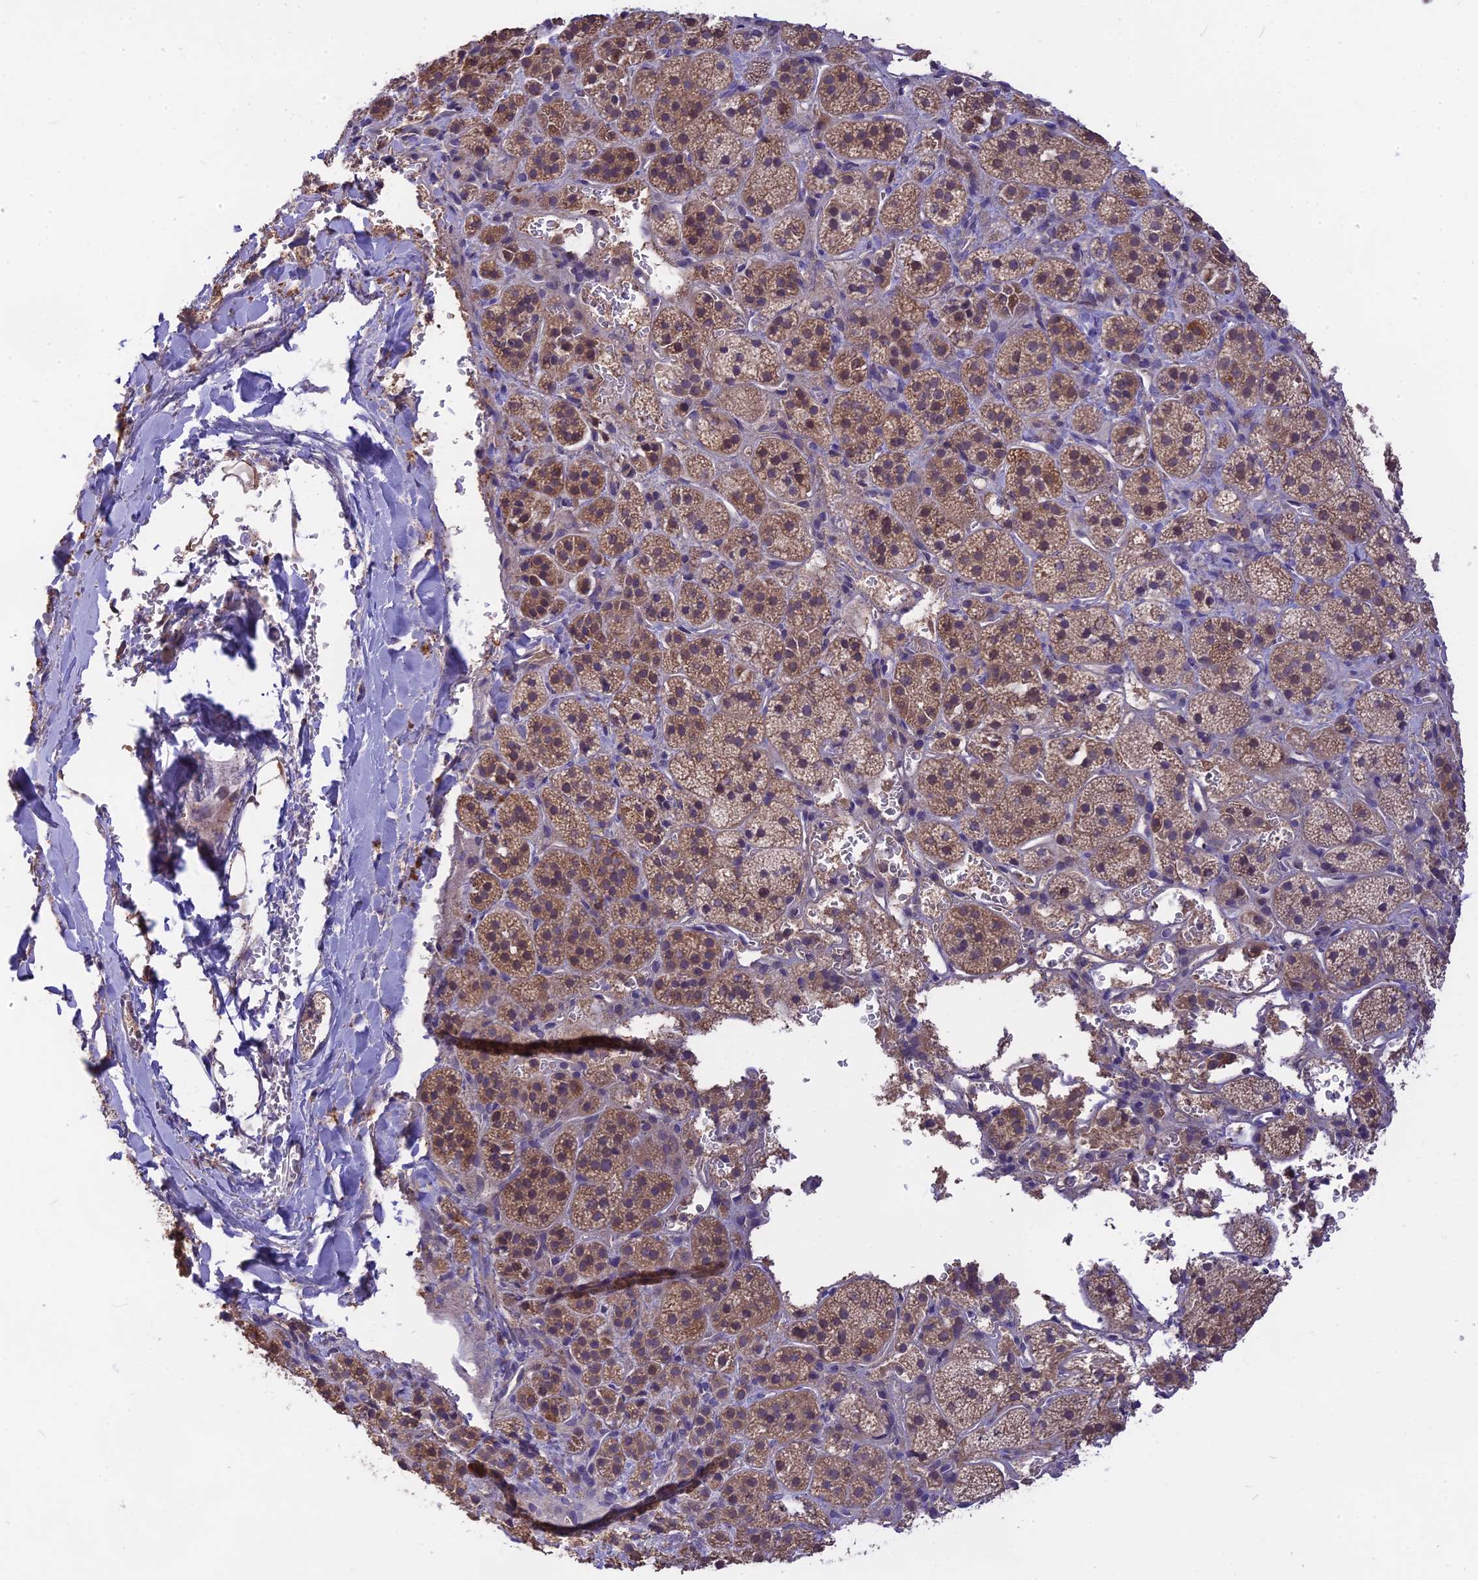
{"staining": {"intensity": "moderate", "quantity": "25%-75%", "location": "cytoplasmic/membranous"}, "tissue": "adrenal gland", "cell_type": "Glandular cells", "image_type": "normal", "snomed": [{"axis": "morphology", "description": "Normal tissue, NOS"}, {"axis": "topography", "description": "Adrenal gland"}], "caption": "Adrenal gland stained with DAB immunohistochemistry shows medium levels of moderate cytoplasmic/membranous positivity in about 25%-75% of glandular cells.", "gene": "NUDT8", "patient": {"sex": "female", "age": 44}}